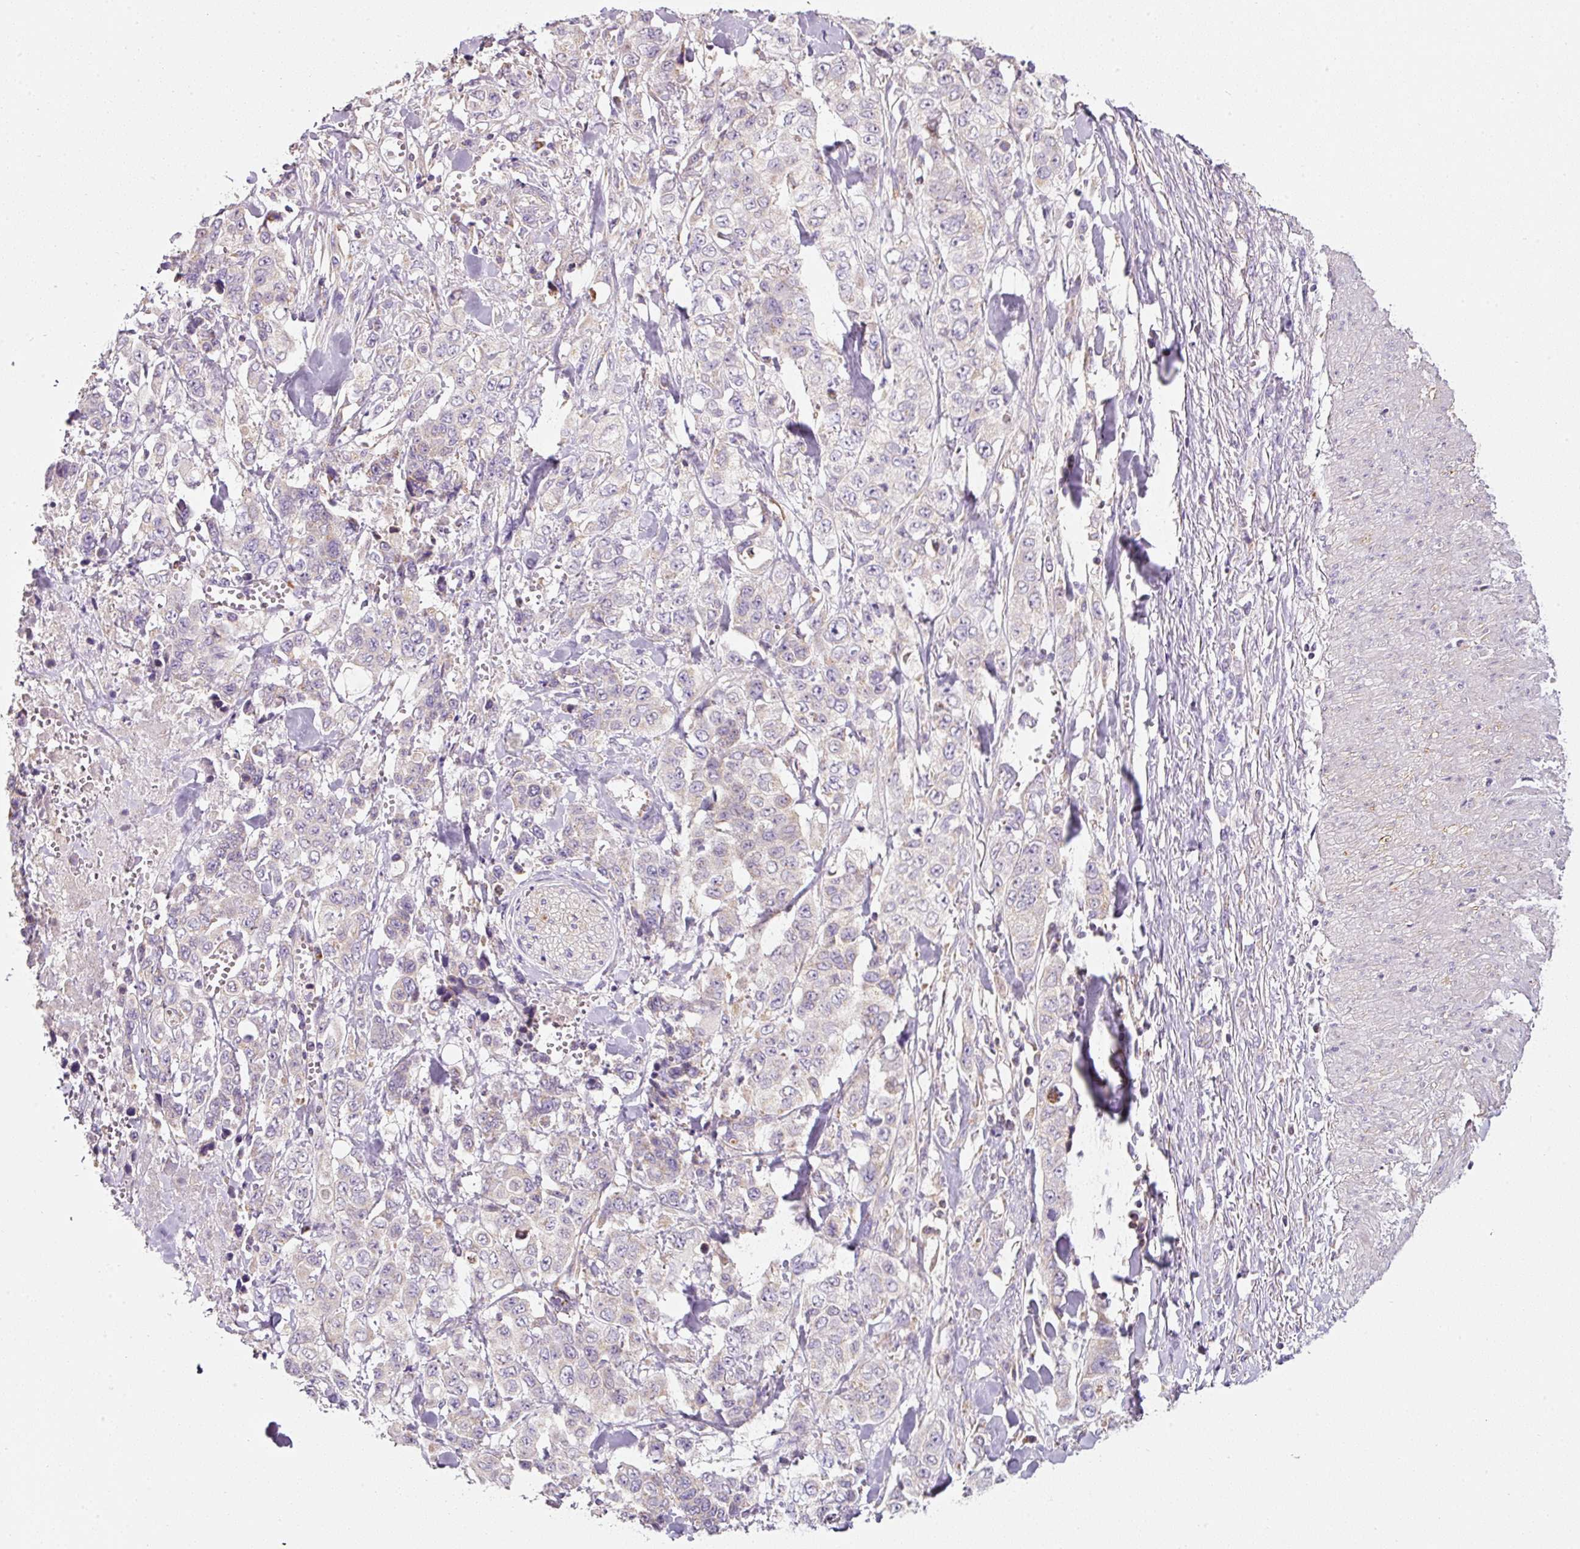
{"staining": {"intensity": "negative", "quantity": "none", "location": "none"}, "tissue": "stomach cancer", "cell_type": "Tumor cells", "image_type": "cancer", "snomed": [{"axis": "morphology", "description": "Adenocarcinoma, NOS"}, {"axis": "topography", "description": "Stomach, upper"}], "caption": "An IHC histopathology image of stomach cancer (adenocarcinoma) is shown. There is no staining in tumor cells of stomach cancer (adenocarcinoma).", "gene": "NDUFA1", "patient": {"sex": "male", "age": 62}}